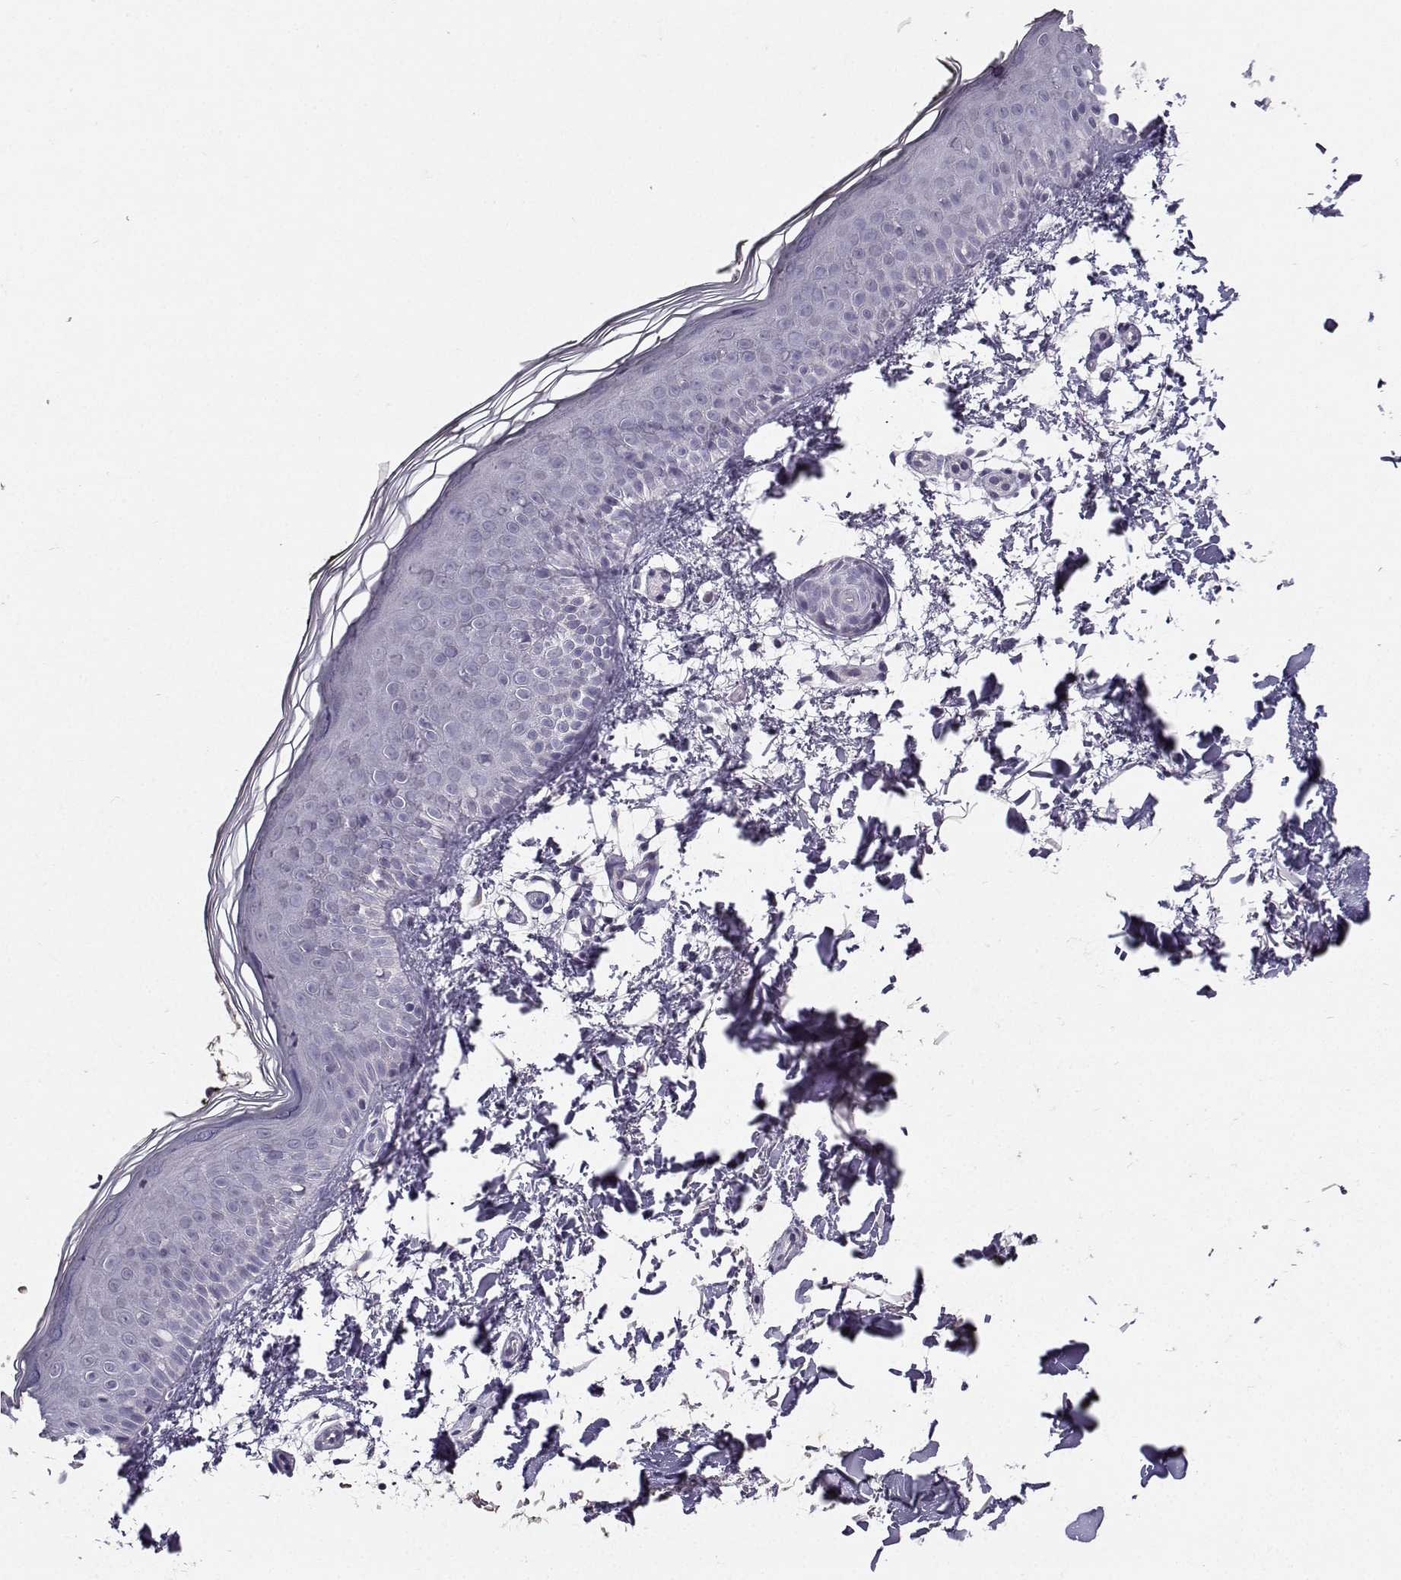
{"staining": {"intensity": "negative", "quantity": "none", "location": "none"}, "tissue": "skin", "cell_type": "Fibroblasts", "image_type": "normal", "snomed": [{"axis": "morphology", "description": "Normal tissue, NOS"}, {"axis": "topography", "description": "Skin"}], "caption": "Immunohistochemical staining of normal skin exhibits no significant positivity in fibroblasts.", "gene": "CARTPT", "patient": {"sex": "female", "age": 62}}